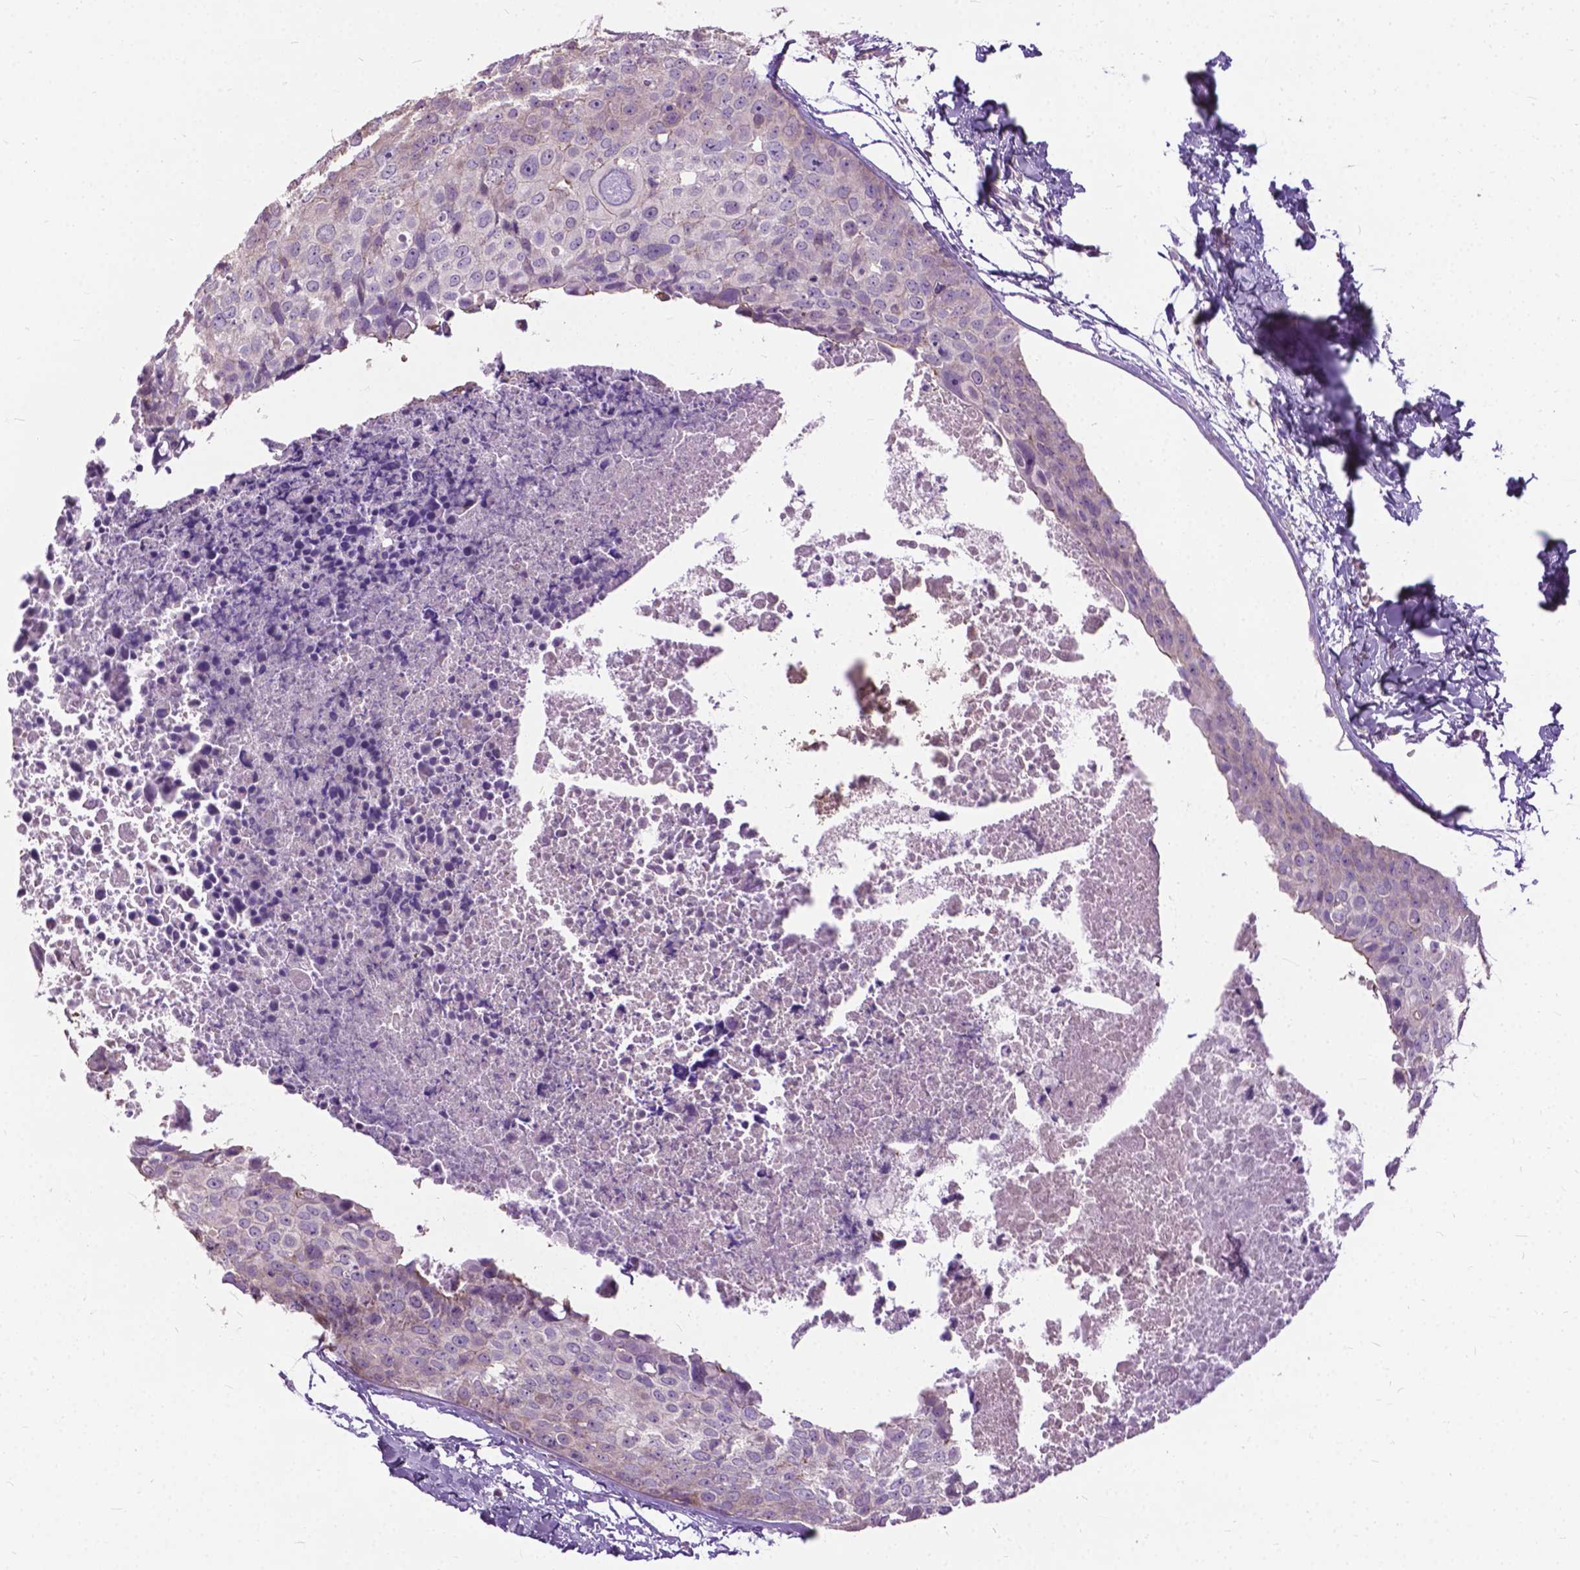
{"staining": {"intensity": "negative", "quantity": "none", "location": "none"}, "tissue": "breast cancer", "cell_type": "Tumor cells", "image_type": "cancer", "snomed": [{"axis": "morphology", "description": "Duct carcinoma"}, {"axis": "topography", "description": "Breast"}], "caption": "Immunohistochemical staining of breast cancer demonstrates no significant positivity in tumor cells. (Immunohistochemistry, brightfield microscopy, high magnification).", "gene": "JAK3", "patient": {"sex": "female", "age": 38}}